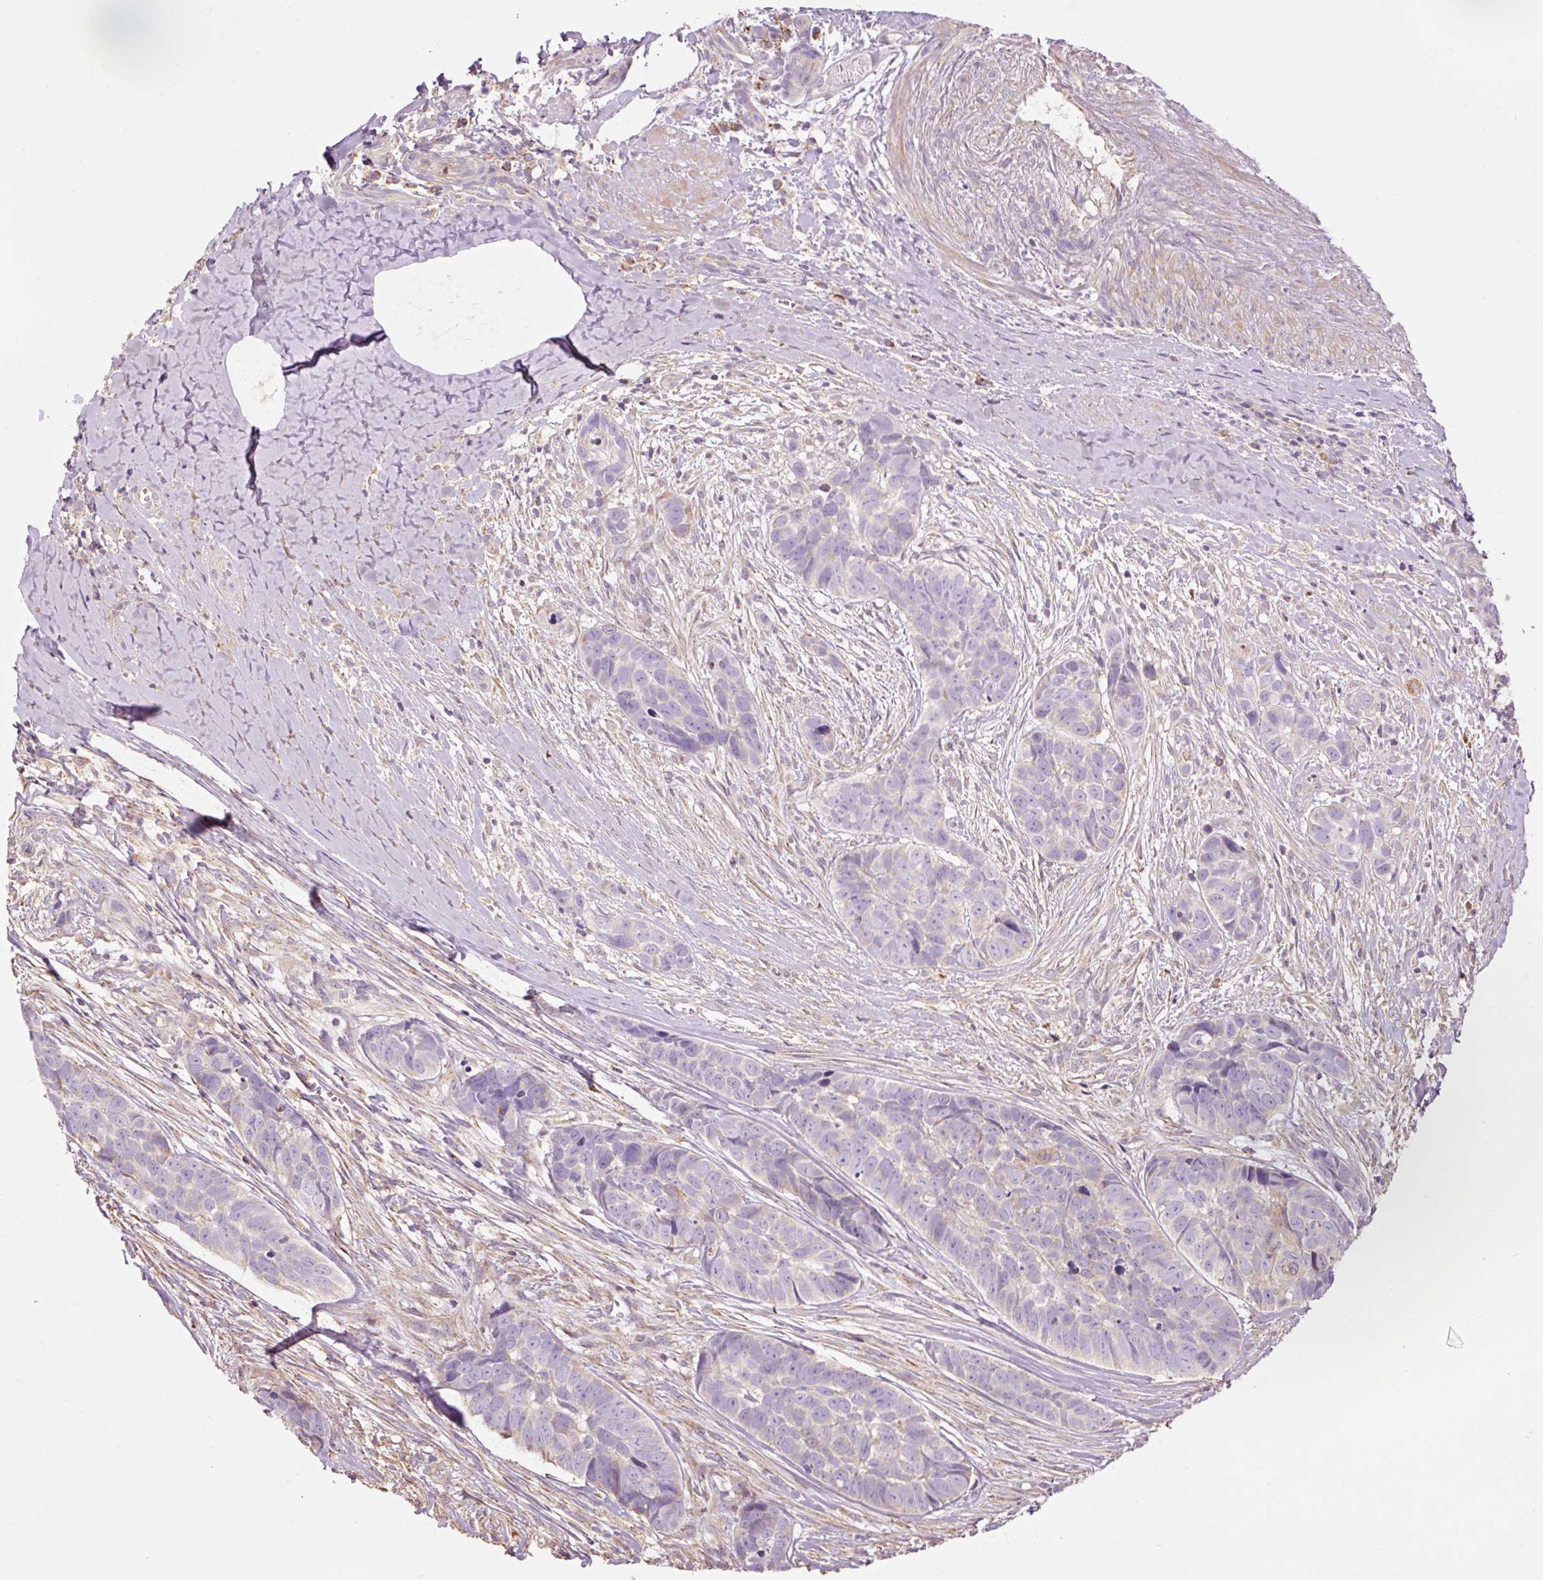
{"staining": {"intensity": "negative", "quantity": "none", "location": "none"}, "tissue": "skin cancer", "cell_type": "Tumor cells", "image_type": "cancer", "snomed": [{"axis": "morphology", "description": "Basal cell carcinoma"}, {"axis": "topography", "description": "Skin"}], "caption": "Tumor cells show no significant protein staining in skin basal cell carcinoma.", "gene": "PRDX5", "patient": {"sex": "female", "age": 82}}